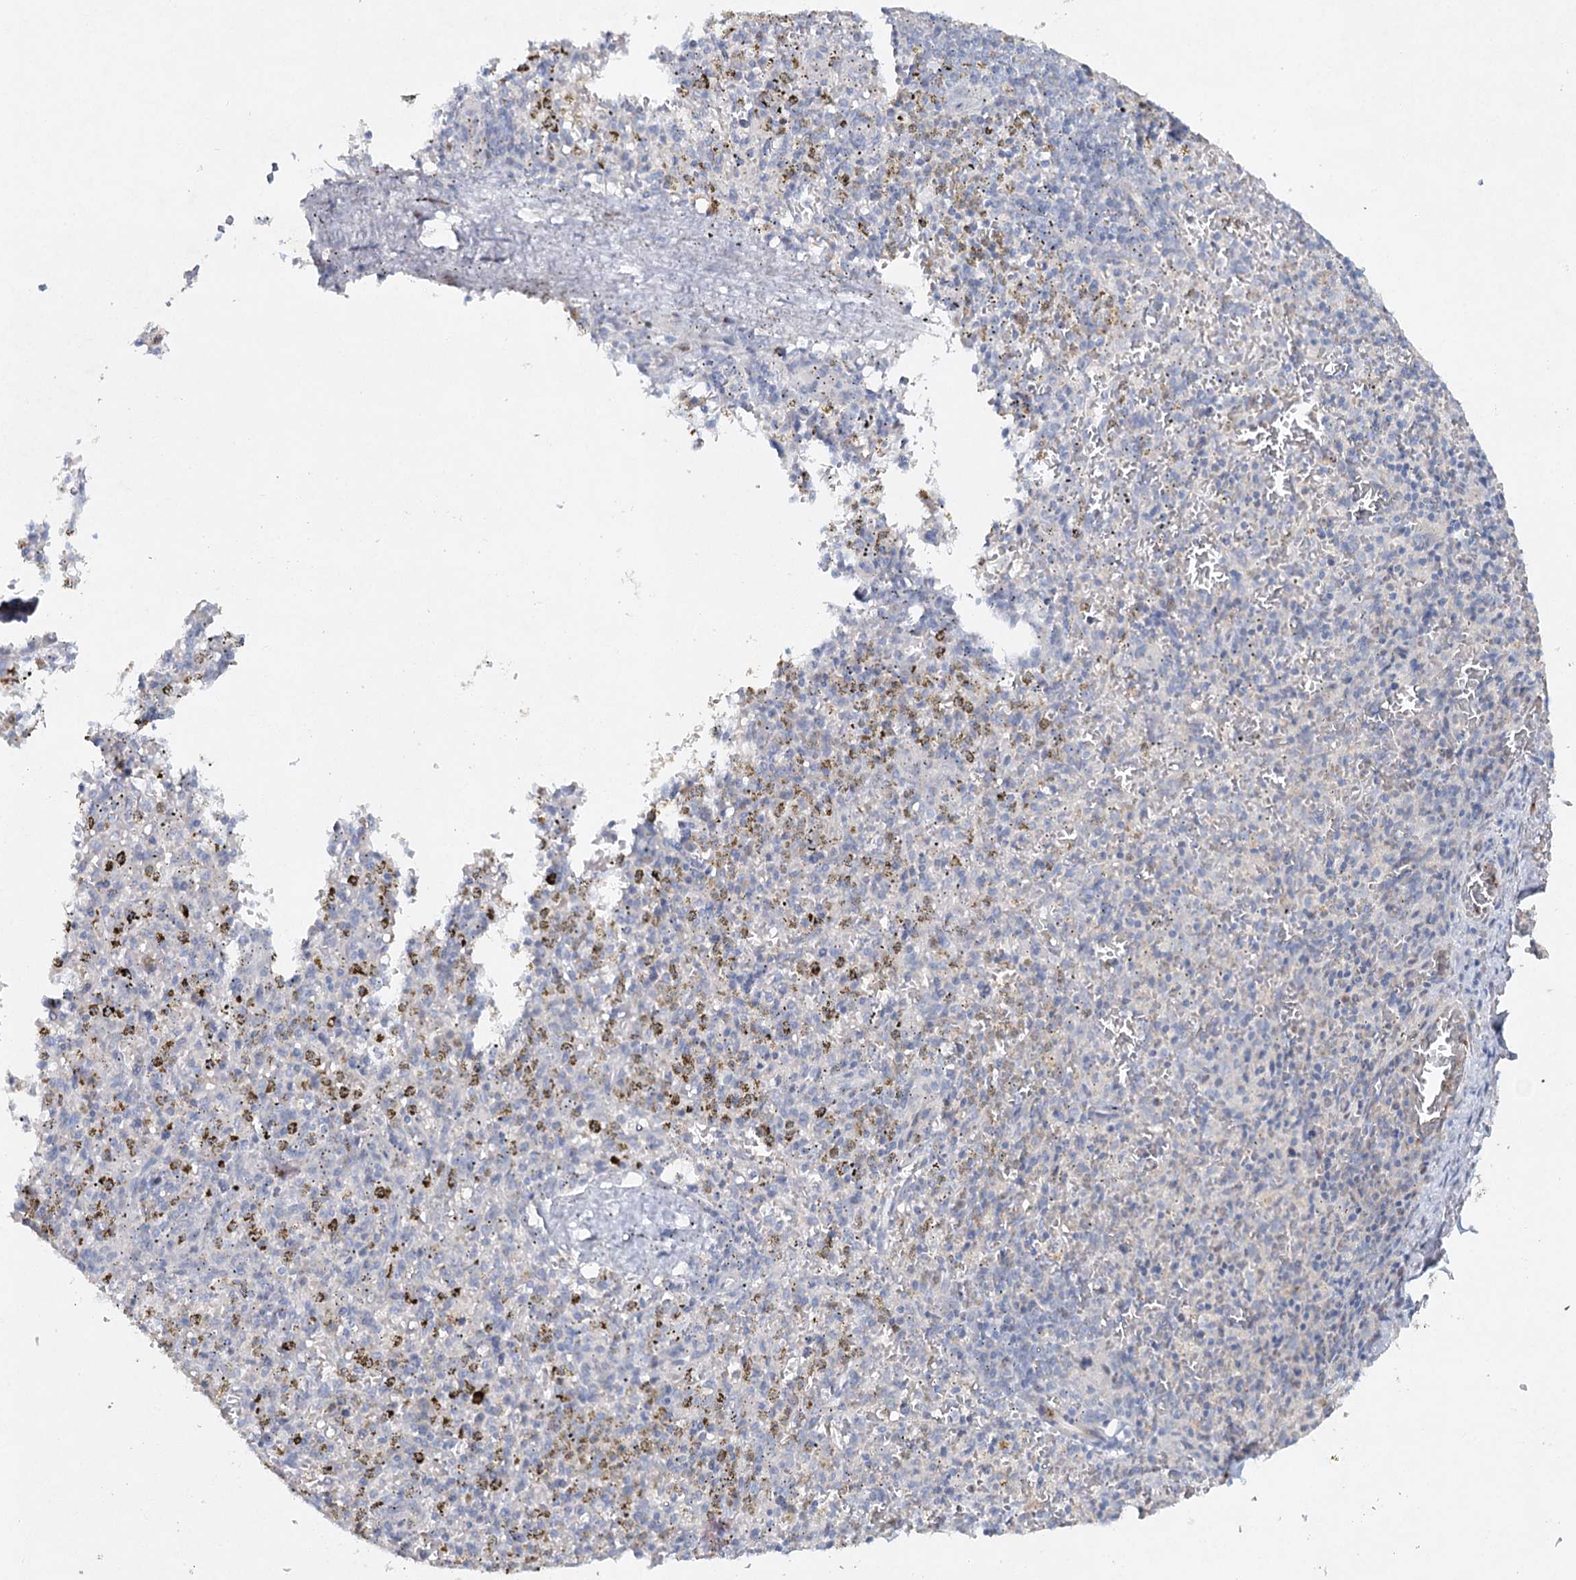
{"staining": {"intensity": "negative", "quantity": "none", "location": "none"}, "tissue": "spleen", "cell_type": "Cells in red pulp", "image_type": "normal", "snomed": [{"axis": "morphology", "description": "Normal tissue, NOS"}, {"axis": "topography", "description": "Spleen"}], "caption": "Immunohistochemical staining of benign spleen shows no significant positivity in cells in red pulp. (Stains: DAB (3,3'-diaminobenzidine) immunohistochemistry (IHC) with hematoxylin counter stain, Microscopy: brightfield microscopy at high magnification).", "gene": "RFX6", "patient": {"sex": "male", "age": 72}}